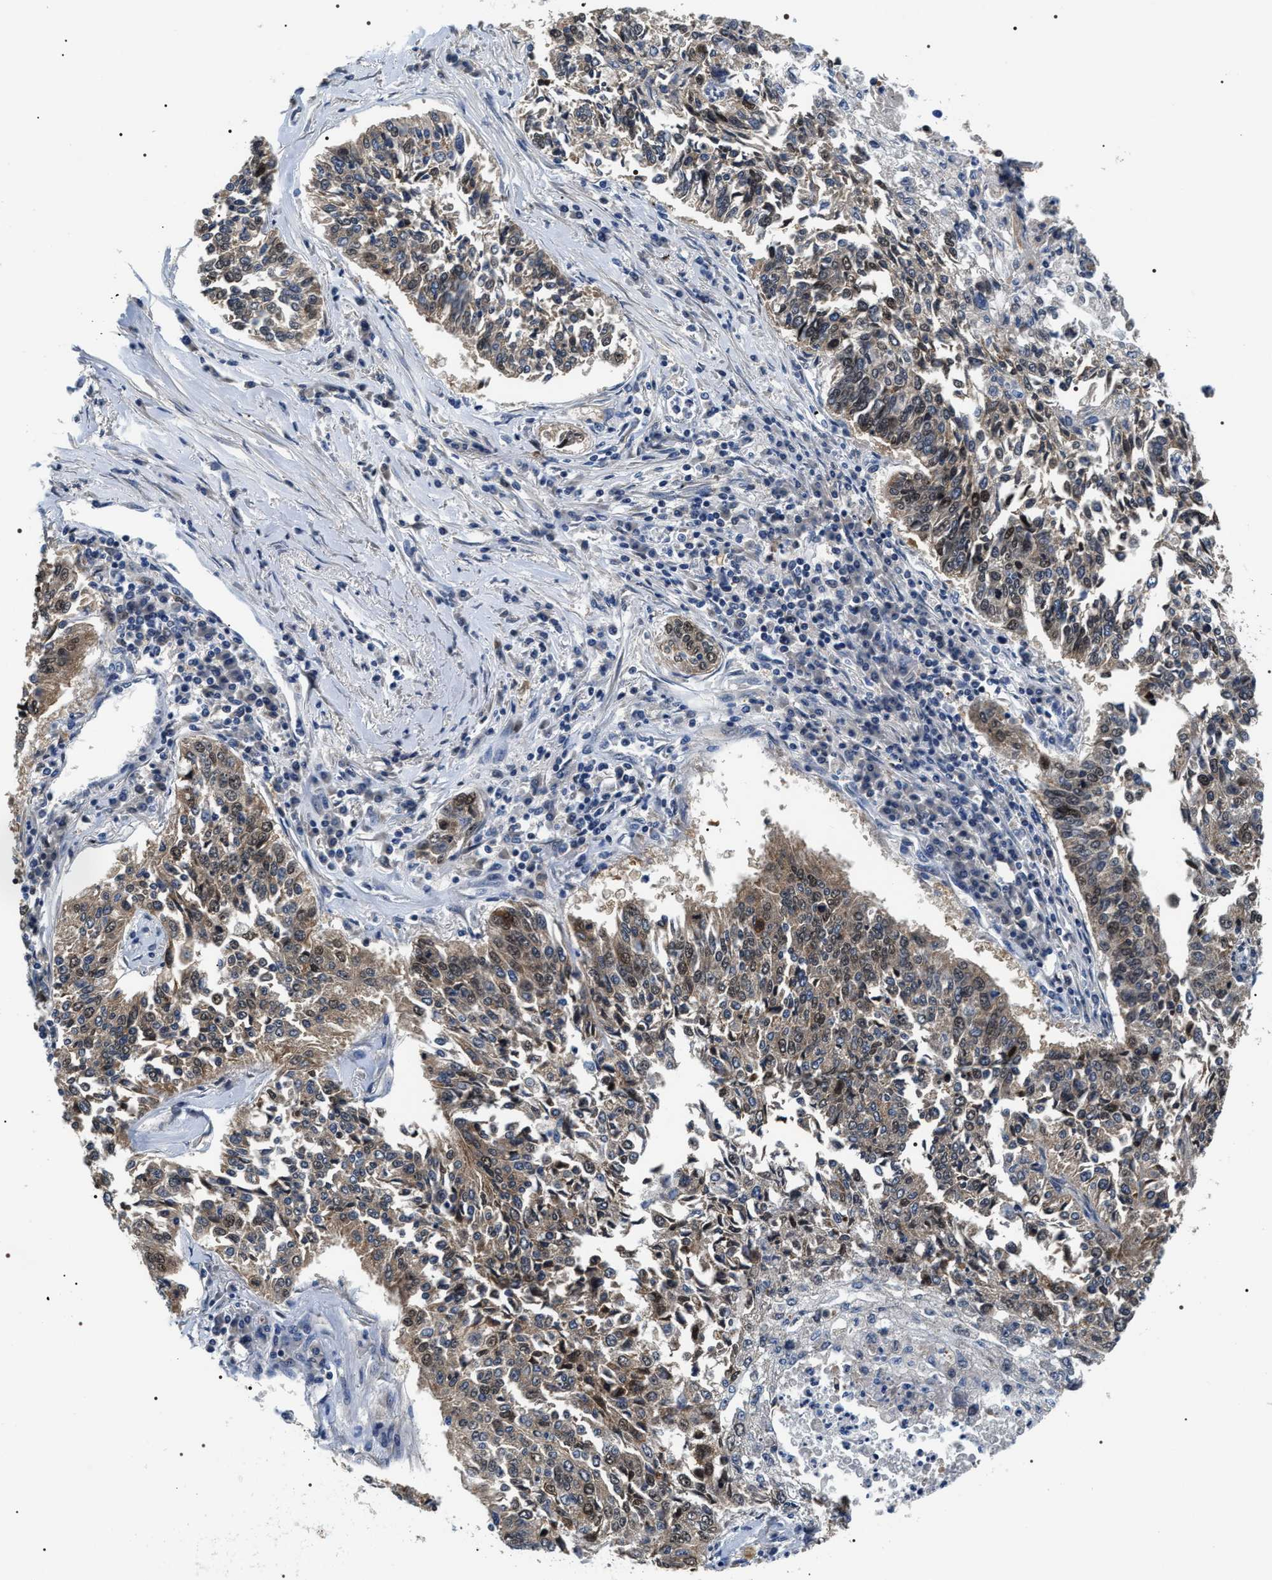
{"staining": {"intensity": "weak", "quantity": ">75%", "location": "cytoplasmic/membranous,nuclear"}, "tissue": "lung cancer", "cell_type": "Tumor cells", "image_type": "cancer", "snomed": [{"axis": "morphology", "description": "Normal tissue, NOS"}, {"axis": "morphology", "description": "Squamous cell carcinoma, NOS"}, {"axis": "topography", "description": "Cartilage tissue"}, {"axis": "topography", "description": "Bronchus"}, {"axis": "topography", "description": "Lung"}], "caption": "Protein expression analysis of squamous cell carcinoma (lung) exhibits weak cytoplasmic/membranous and nuclear positivity in about >75% of tumor cells.", "gene": "BAG2", "patient": {"sex": "female", "age": 49}}